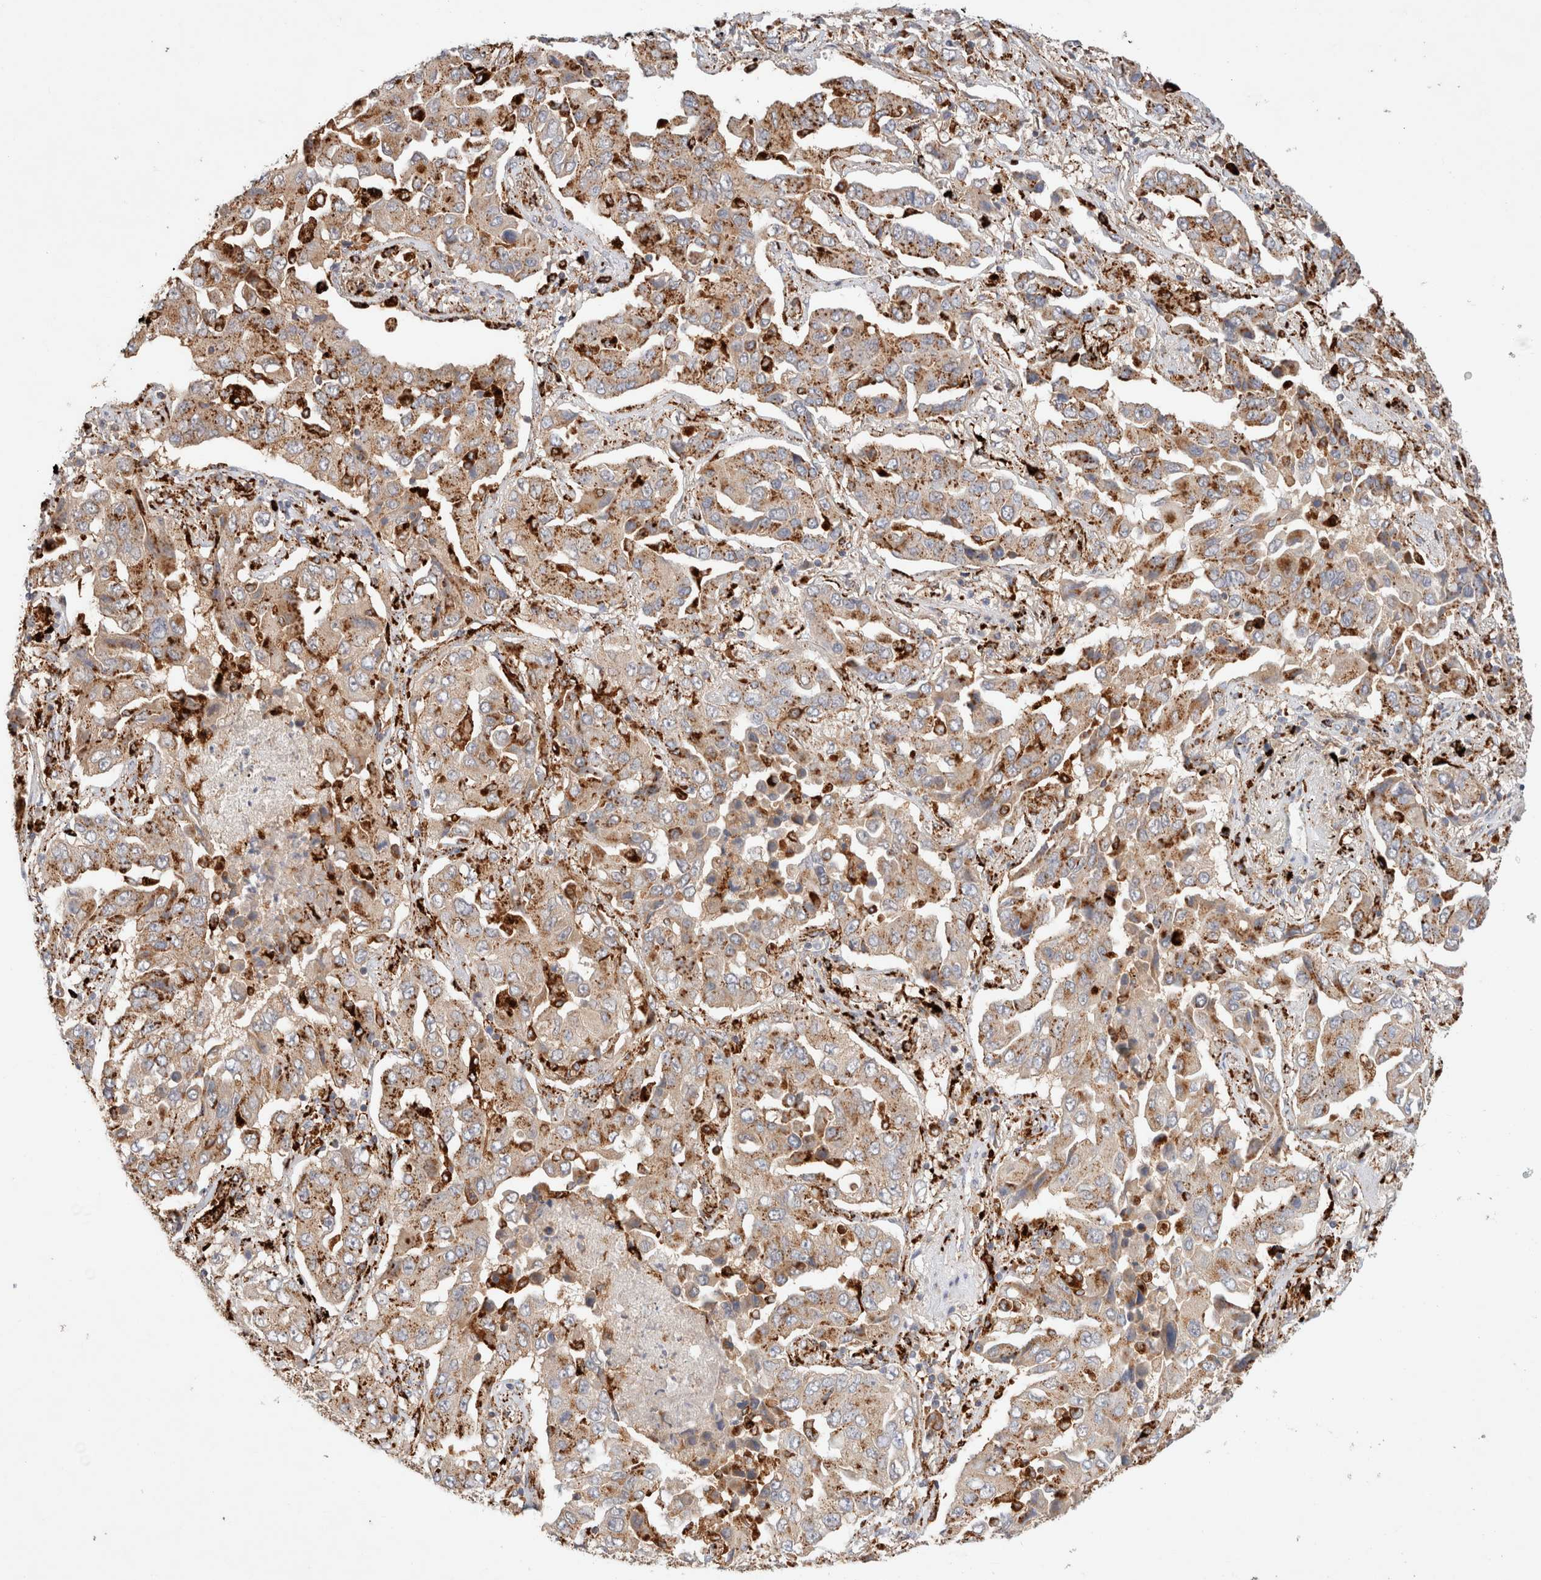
{"staining": {"intensity": "moderate", "quantity": ">75%", "location": "cytoplasmic/membranous"}, "tissue": "lung cancer", "cell_type": "Tumor cells", "image_type": "cancer", "snomed": [{"axis": "morphology", "description": "Adenocarcinoma, NOS"}, {"axis": "topography", "description": "Lung"}], "caption": "An image of lung adenocarcinoma stained for a protein displays moderate cytoplasmic/membranous brown staining in tumor cells. Using DAB (3,3'-diaminobenzidine) (brown) and hematoxylin (blue) stains, captured at high magnification using brightfield microscopy.", "gene": "RABEPK", "patient": {"sex": "female", "age": 65}}